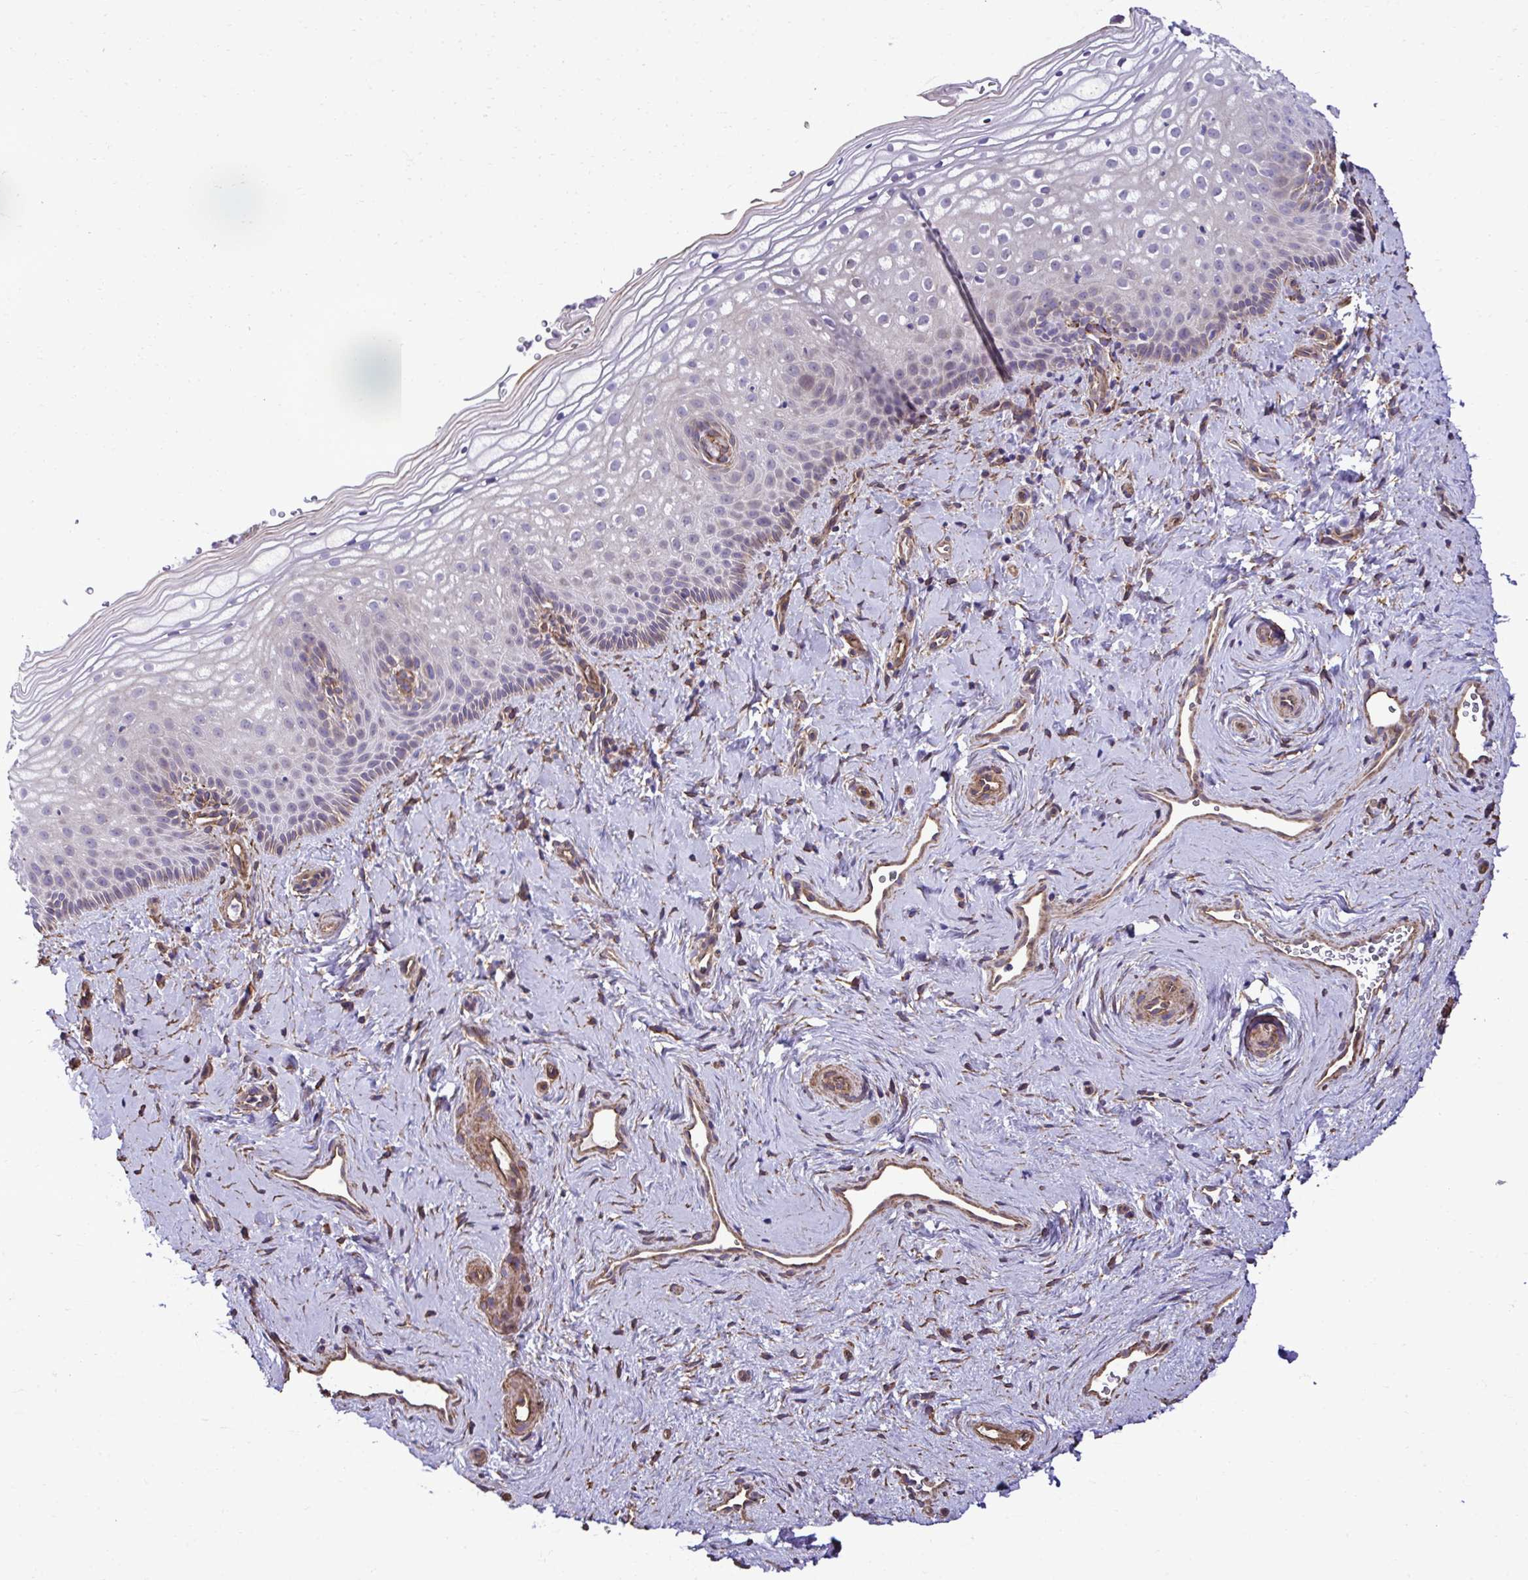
{"staining": {"intensity": "negative", "quantity": "none", "location": "none"}, "tissue": "vagina", "cell_type": "Squamous epithelial cells", "image_type": "normal", "snomed": [{"axis": "morphology", "description": "Normal tissue, NOS"}, {"axis": "topography", "description": "Vagina"}], "caption": "A micrograph of vagina stained for a protein demonstrates no brown staining in squamous epithelial cells.", "gene": "TRIM52", "patient": {"sex": "female", "age": 51}}